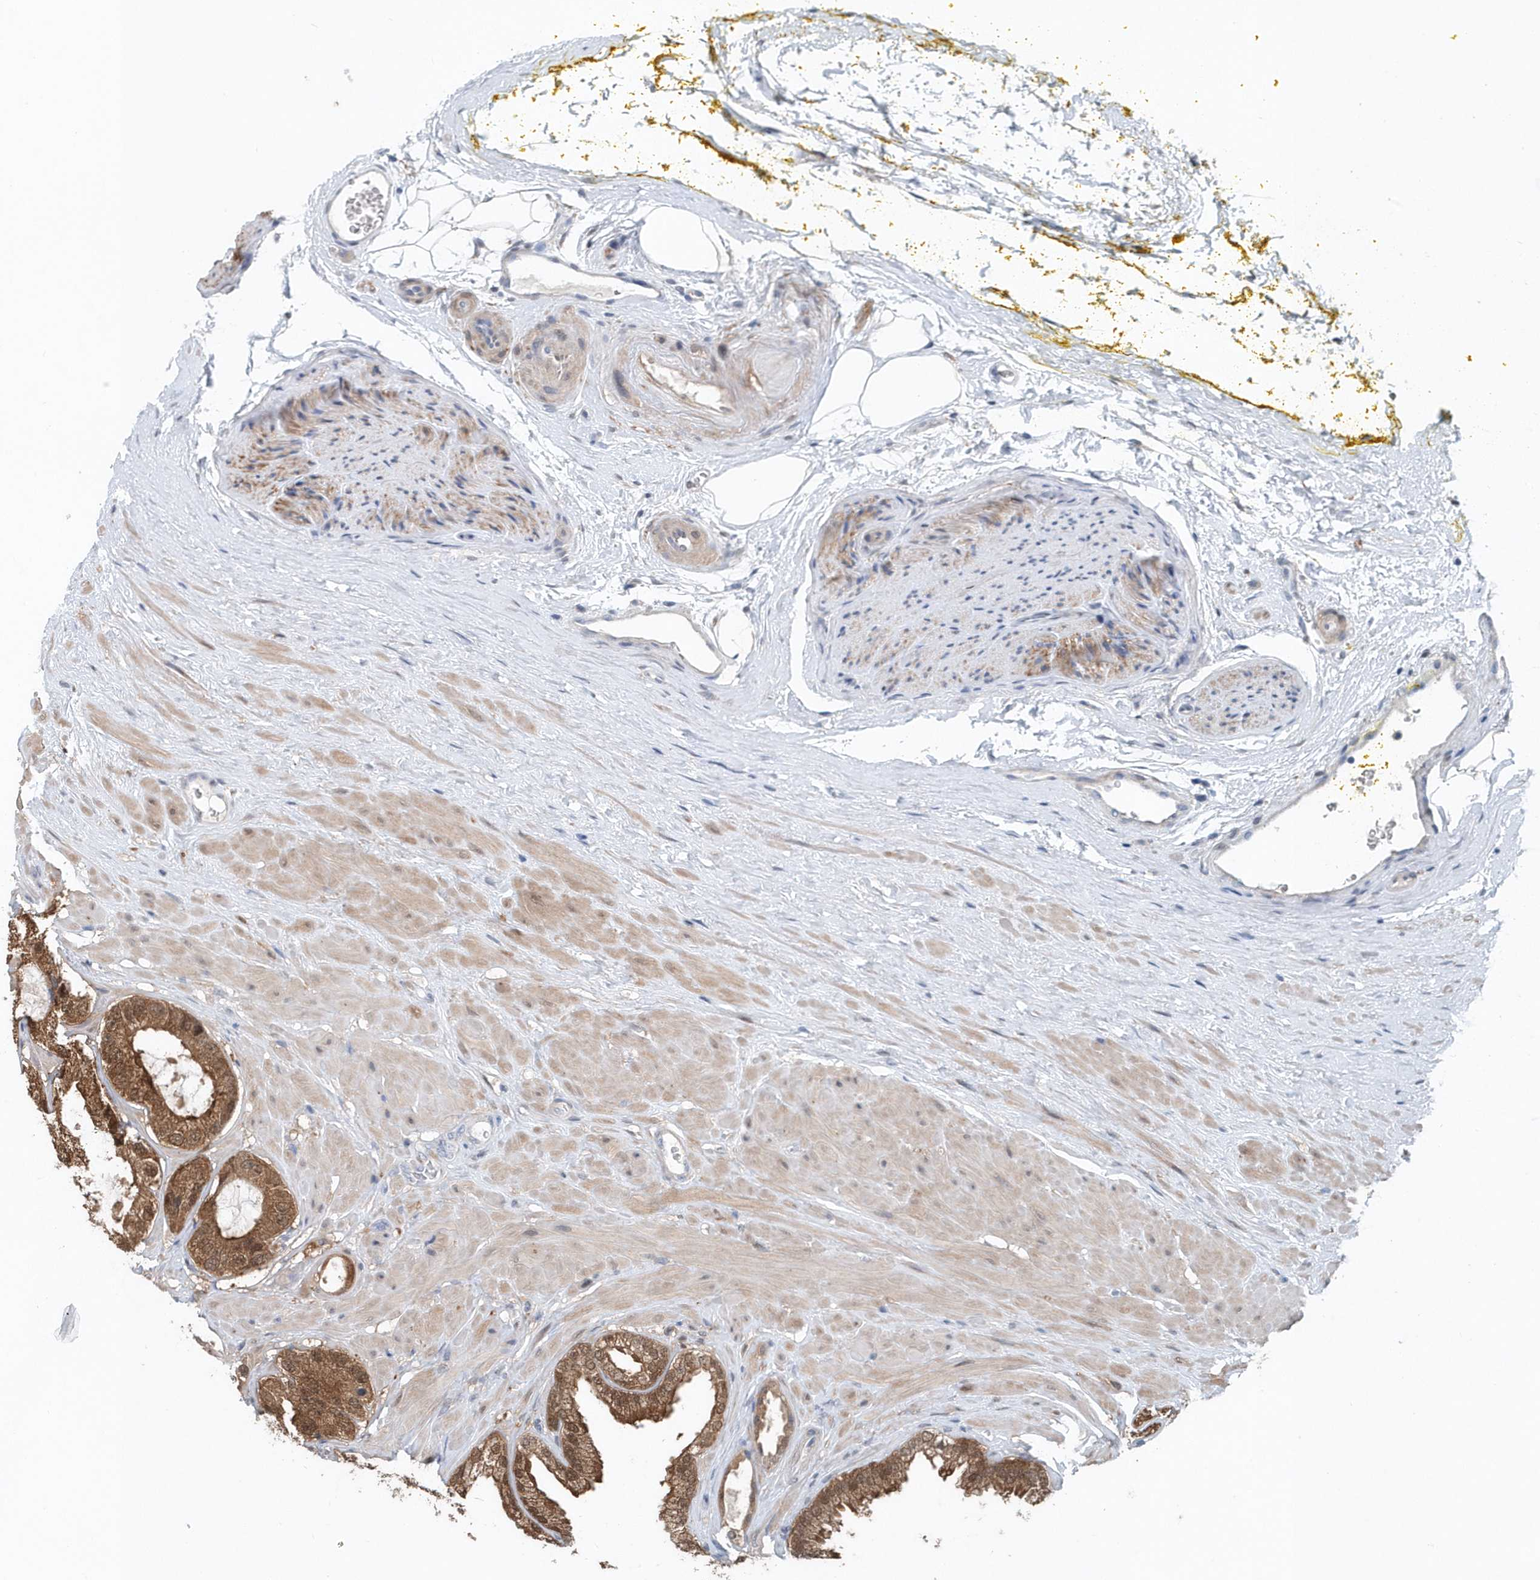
{"staining": {"intensity": "strong", "quantity": ">75%", "location": "cytoplasmic/membranous"}, "tissue": "prostate cancer", "cell_type": "Tumor cells", "image_type": "cancer", "snomed": [{"axis": "morphology", "description": "Adenocarcinoma, High grade"}, {"axis": "topography", "description": "Prostate"}], "caption": "This photomicrograph exhibits immunohistochemistry (IHC) staining of prostate cancer (adenocarcinoma (high-grade)), with high strong cytoplasmic/membranous positivity in about >75% of tumor cells.", "gene": "PFN2", "patient": {"sex": "male", "age": 59}}